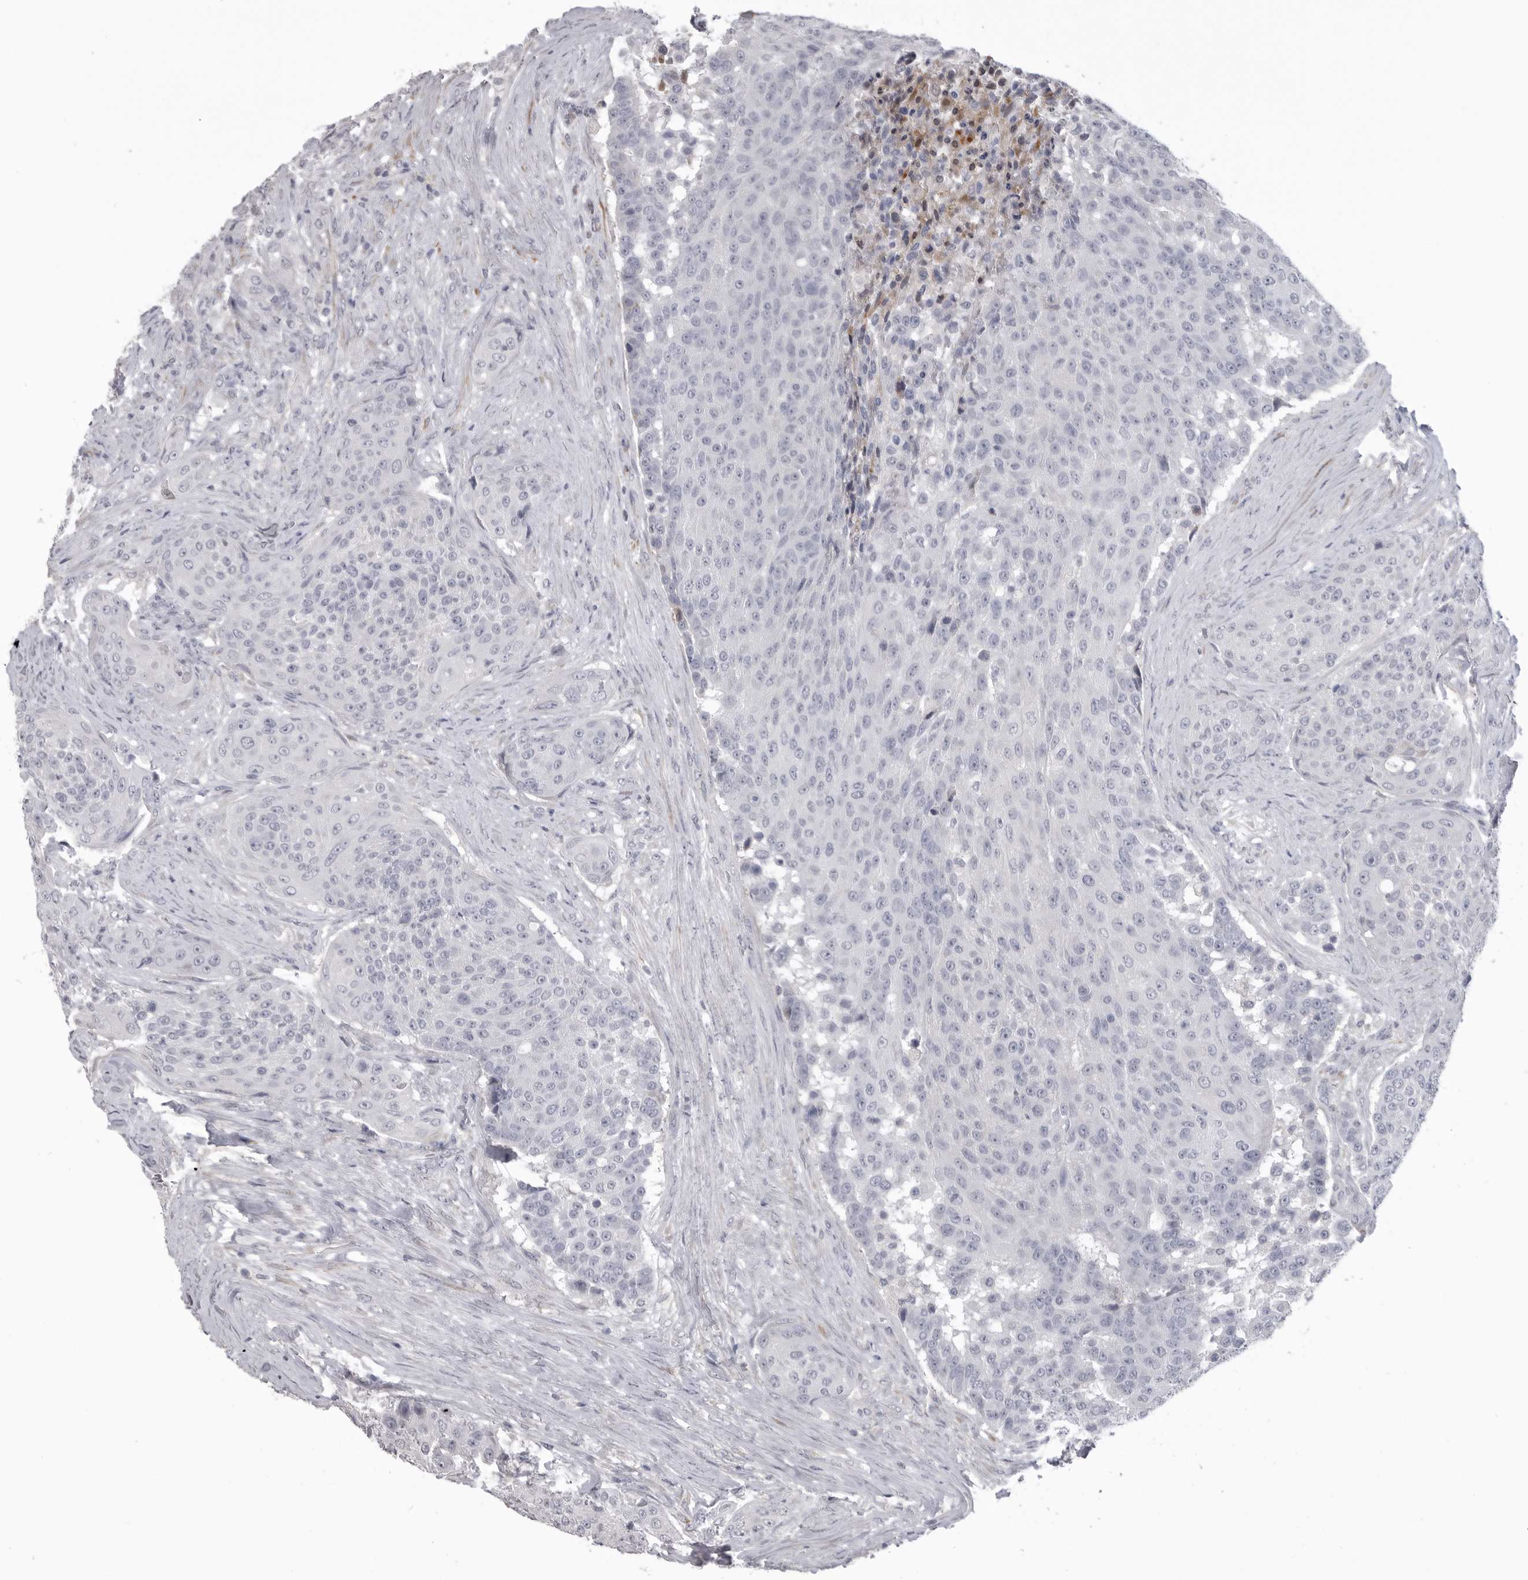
{"staining": {"intensity": "negative", "quantity": "none", "location": "none"}, "tissue": "urothelial cancer", "cell_type": "Tumor cells", "image_type": "cancer", "snomed": [{"axis": "morphology", "description": "Urothelial carcinoma, High grade"}, {"axis": "topography", "description": "Urinary bladder"}], "caption": "This is a histopathology image of immunohistochemistry staining of urothelial carcinoma (high-grade), which shows no positivity in tumor cells.", "gene": "SERPING1", "patient": {"sex": "female", "age": 63}}